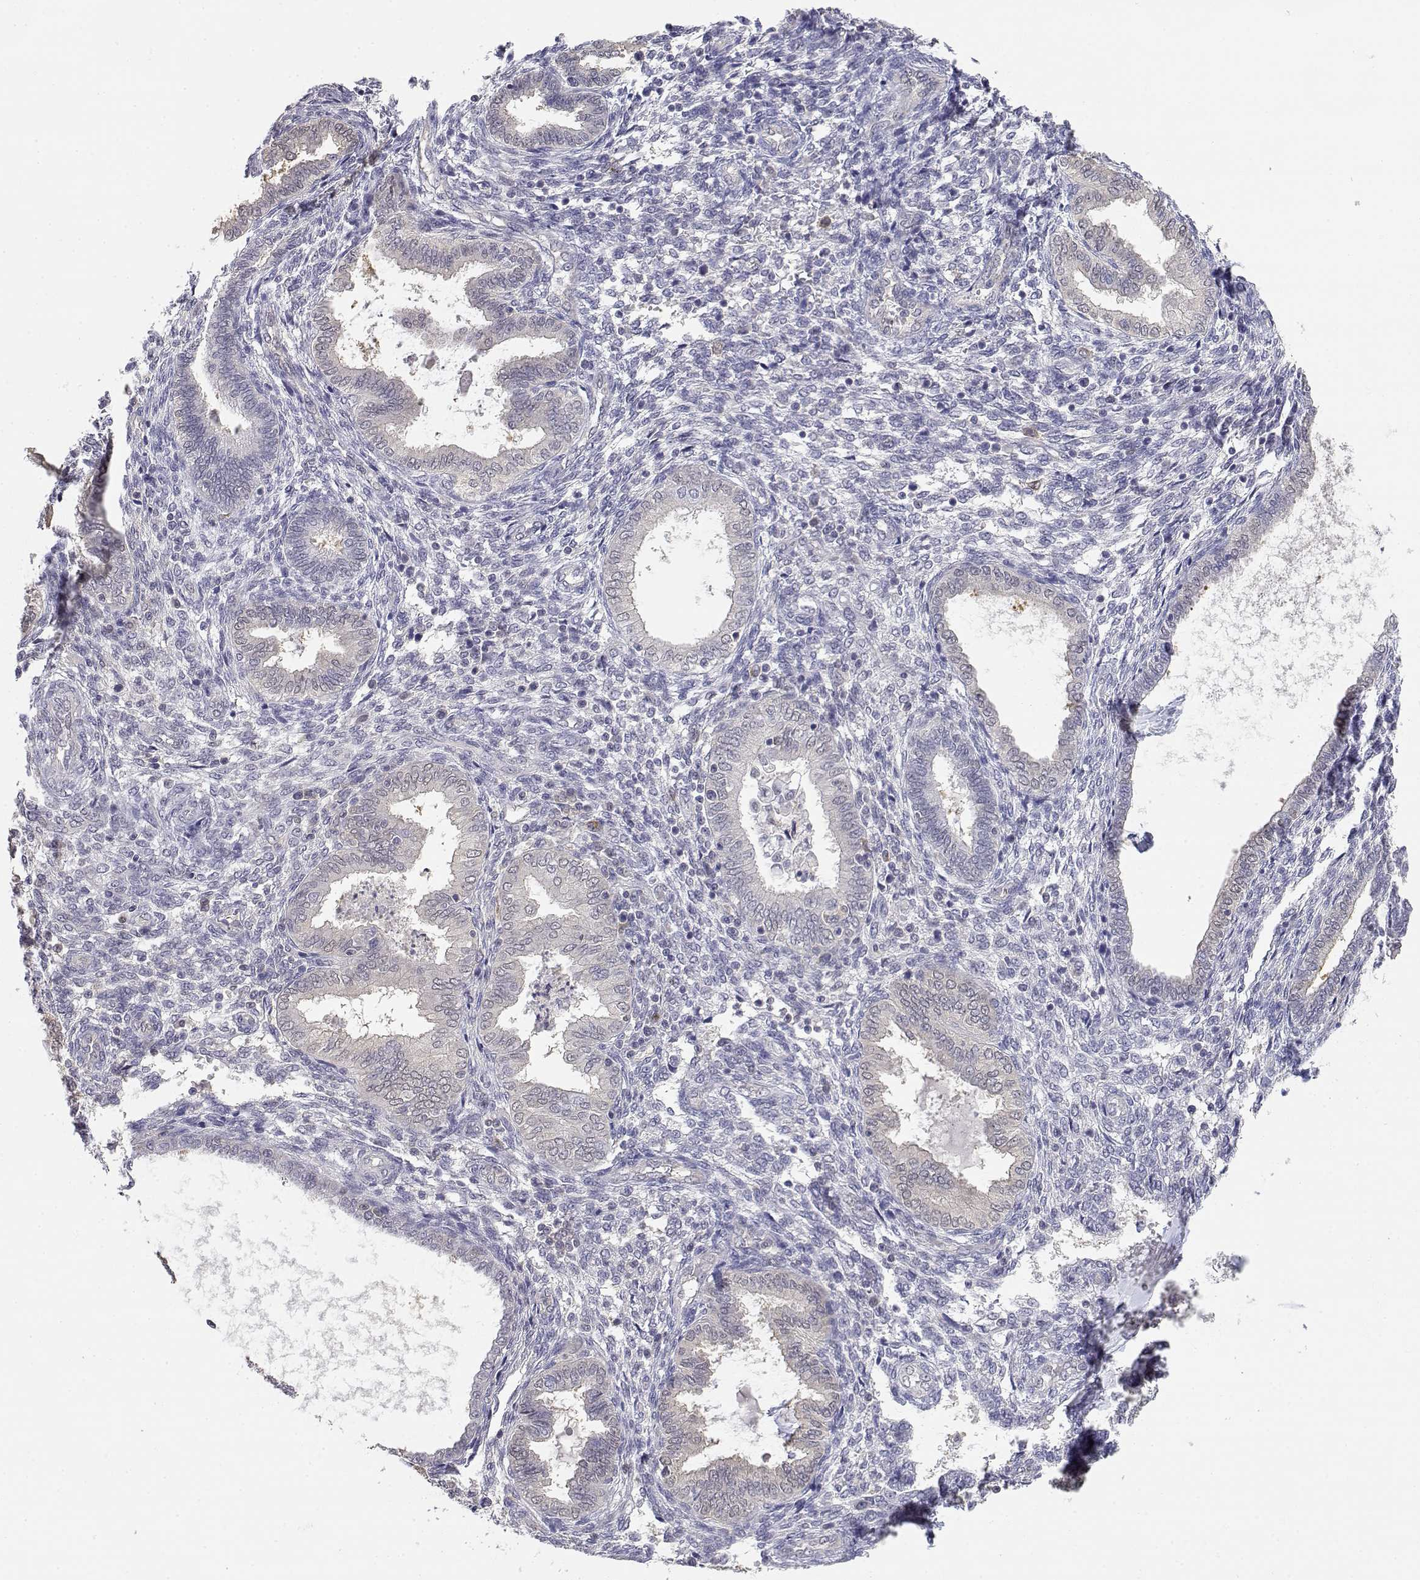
{"staining": {"intensity": "negative", "quantity": "none", "location": "none"}, "tissue": "endometrium", "cell_type": "Cells in endometrial stroma", "image_type": "normal", "snomed": [{"axis": "morphology", "description": "Normal tissue, NOS"}, {"axis": "topography", "description": "Endometrium"}], "caption": "Immunohistochemistry (IHC) of unremarkable endometrium reveals no staining in cells in endometrial stroma. (Stains: DAB immunohistochemistry with hematoxylin counter stain, Microscopy: brightfield microscopy at high magnification).", "gene": "ADA", "patient": {"sex": "female", "age": 42}}